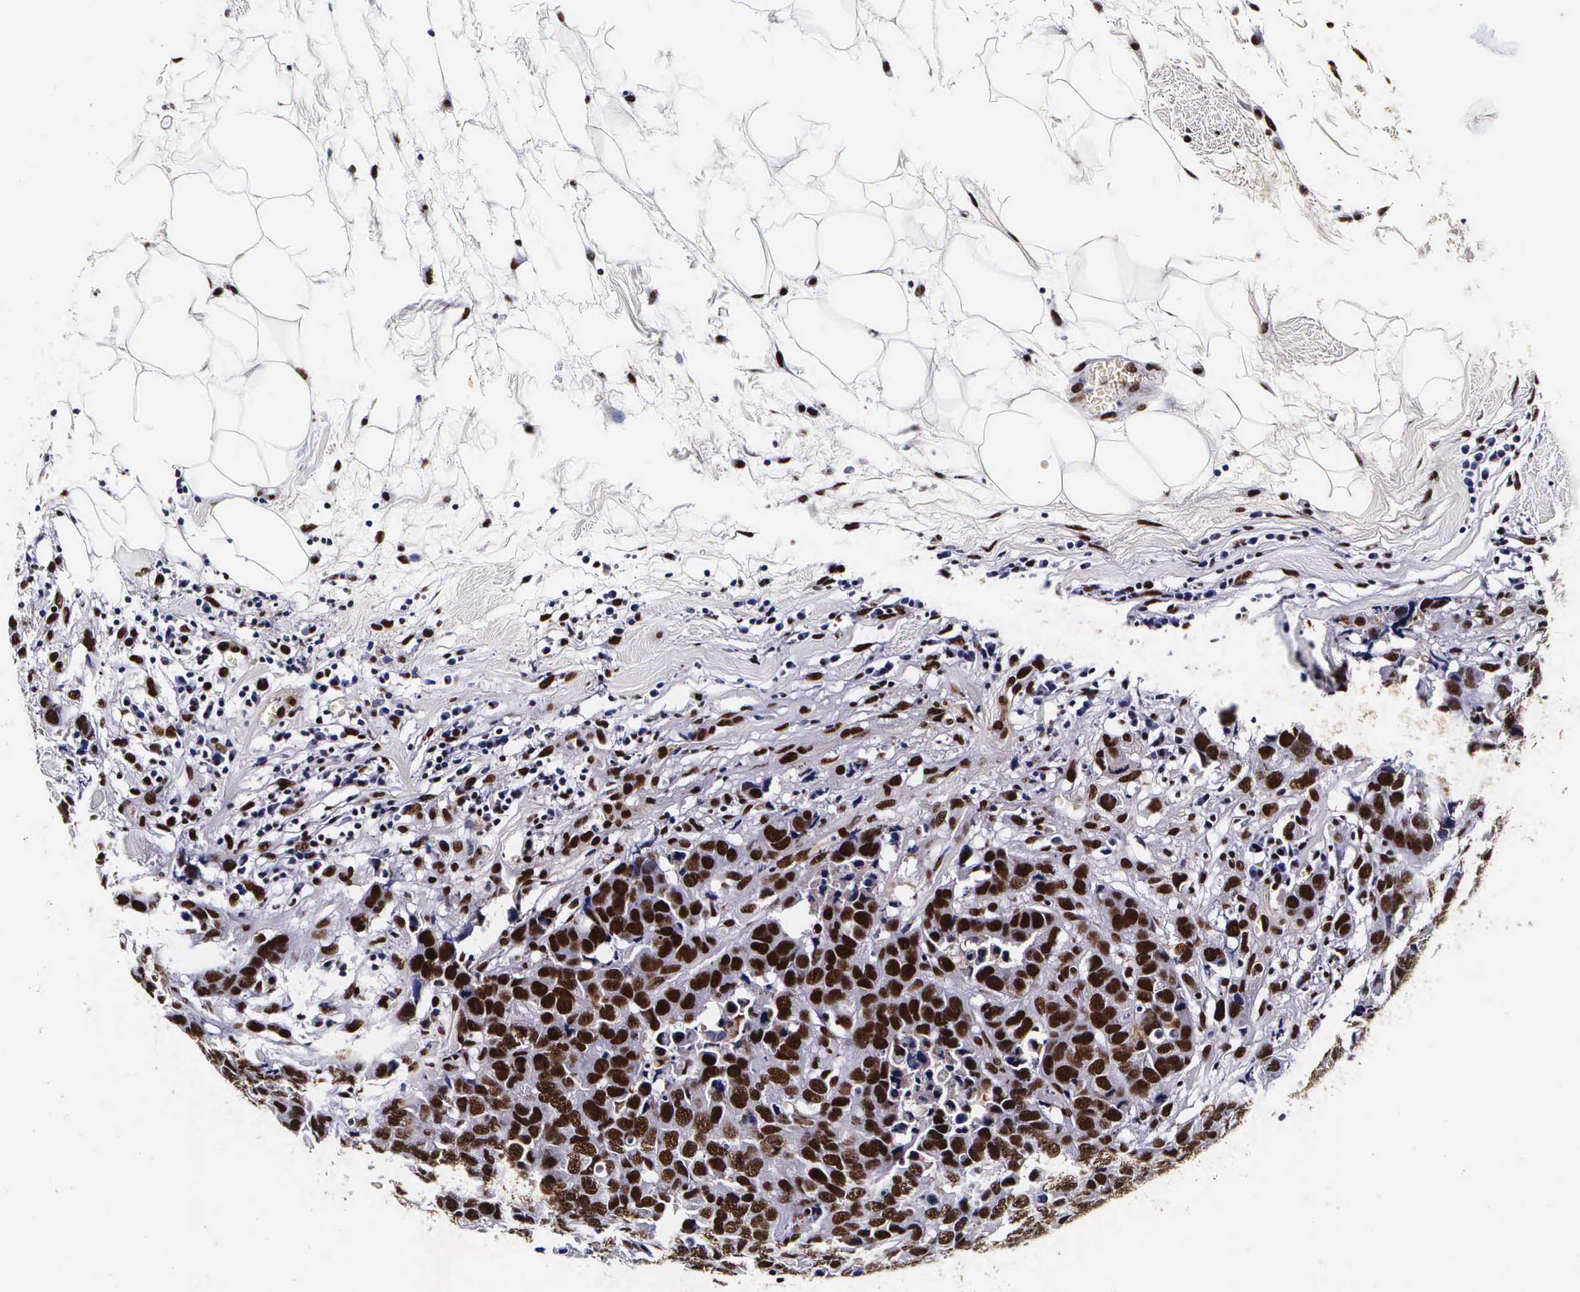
{"staining": {"intensity": "strong", "quantity": ">75%", "location": "cytoplasmic/membranous,nuclear"}, "tissue": "breast cancer", "cell_type": "Tumor cells", "image_type": "cancer", "snomed": [{"axis": "morphology", "description": "Duct carcinoma"}, {"axis": "topography", "description": "Breast"}], "caption": "Human breast cancer stained for a protein (brown) reveals strong cytoplasmic/membranous and nuclear positive staining in approximately >75% of tumor cells.", "gene": "PABPN1", "patient": {"sex": "female", "age": 91}}